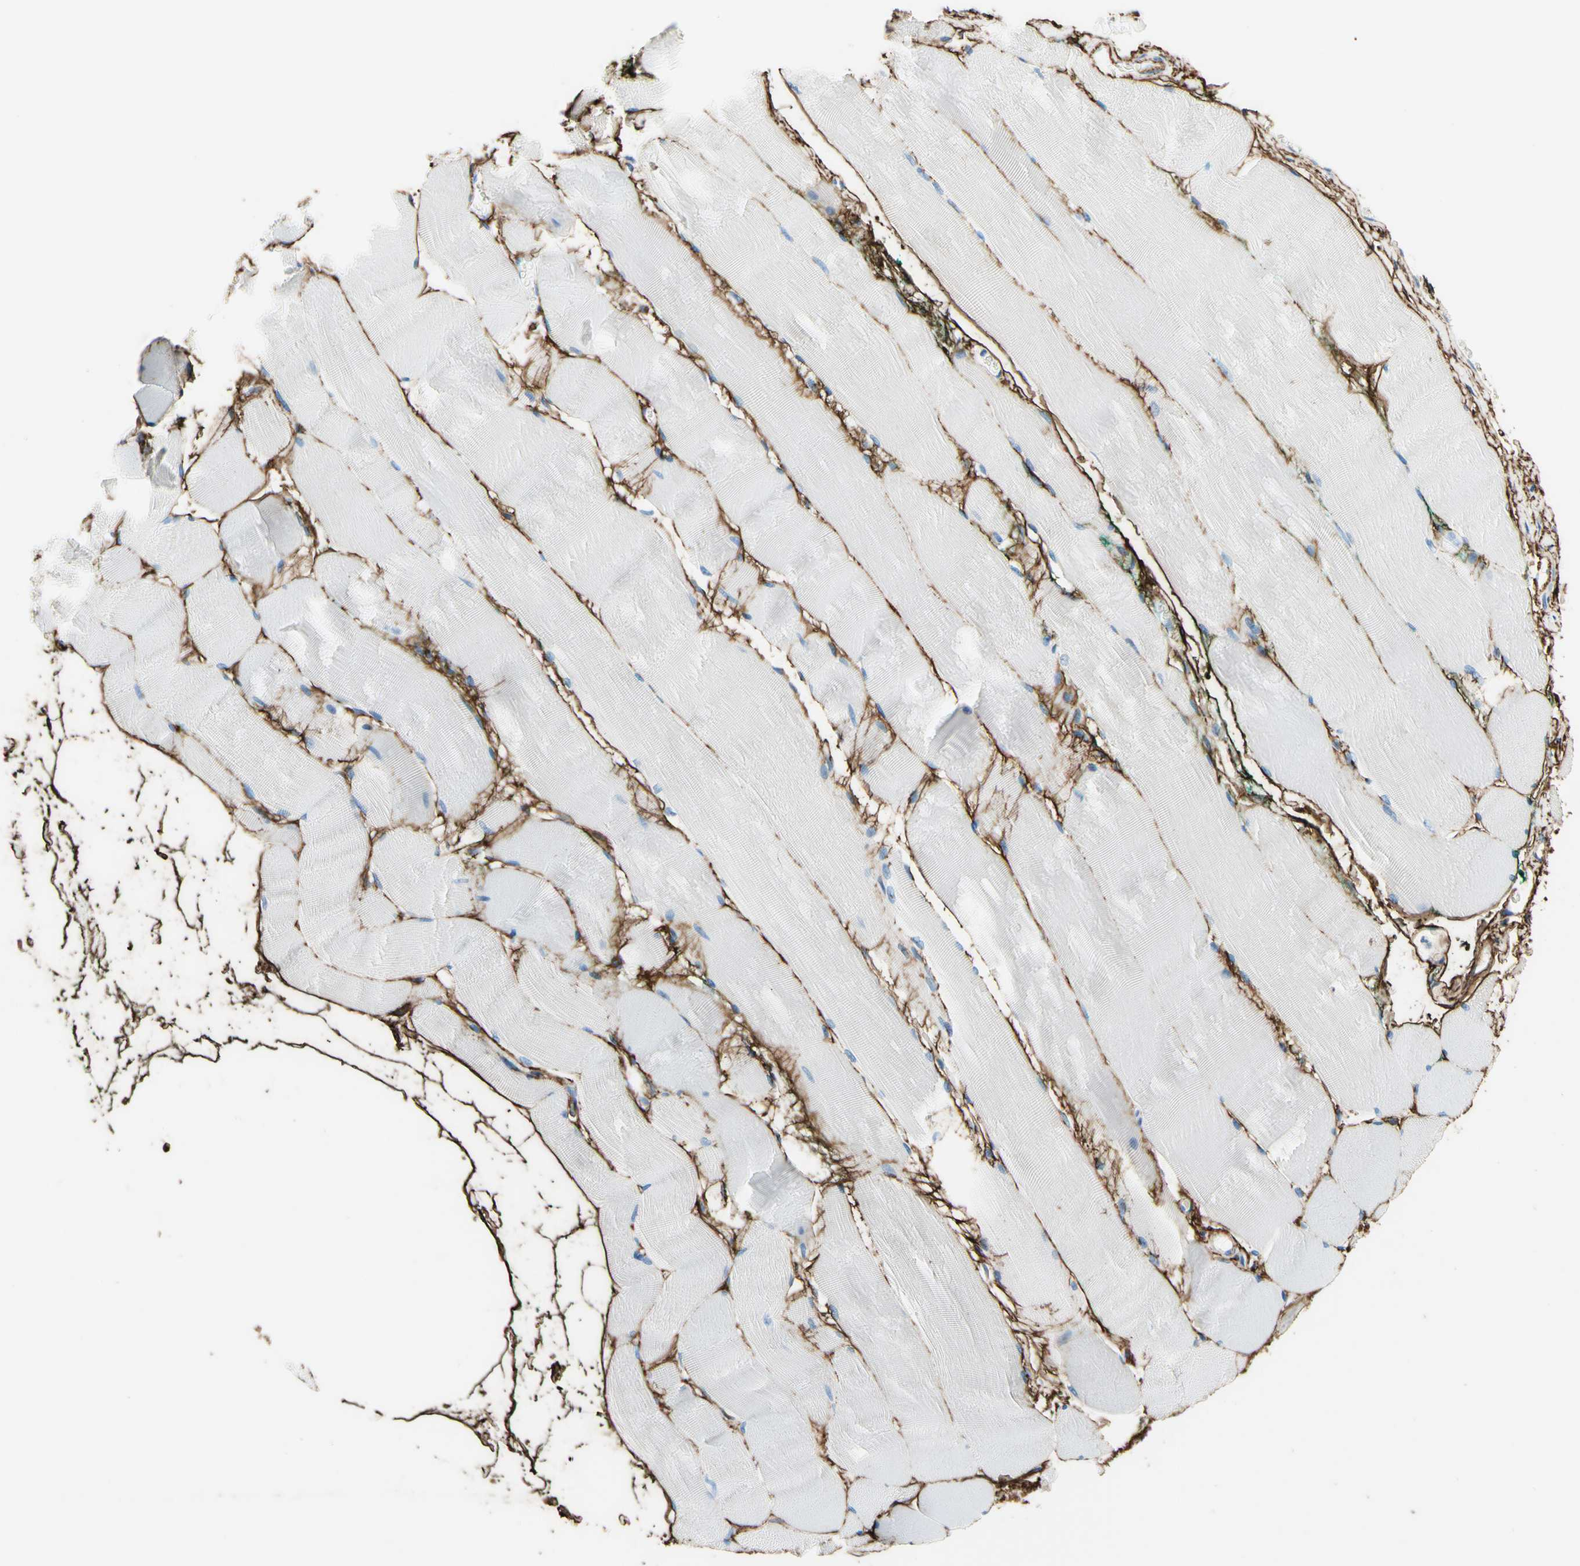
{"staining": {"intensity": "negative", "quantity": "none", "location": "none"}, "tissue": "skeletal muscle", "cell_type": "Myocytes", "image_type": "normal", "snomed": [{"axis": "morphology", "description": "Normal tissue, NOS"}, {"axis": "morphology", "description": "Squamous cell carcinoma, NOS"}, {"axis": "topography", "description": "Skeletal muscle"}], "caption": "This micrograph is of benign skeletal muscle stained with immunohistochemistry to label a protein in brown with the nuclei are counter-stained blue. There is no positivity in myocytes.", "gene": "MFAP5", "patient": {"sex": "male", "age": 51}}